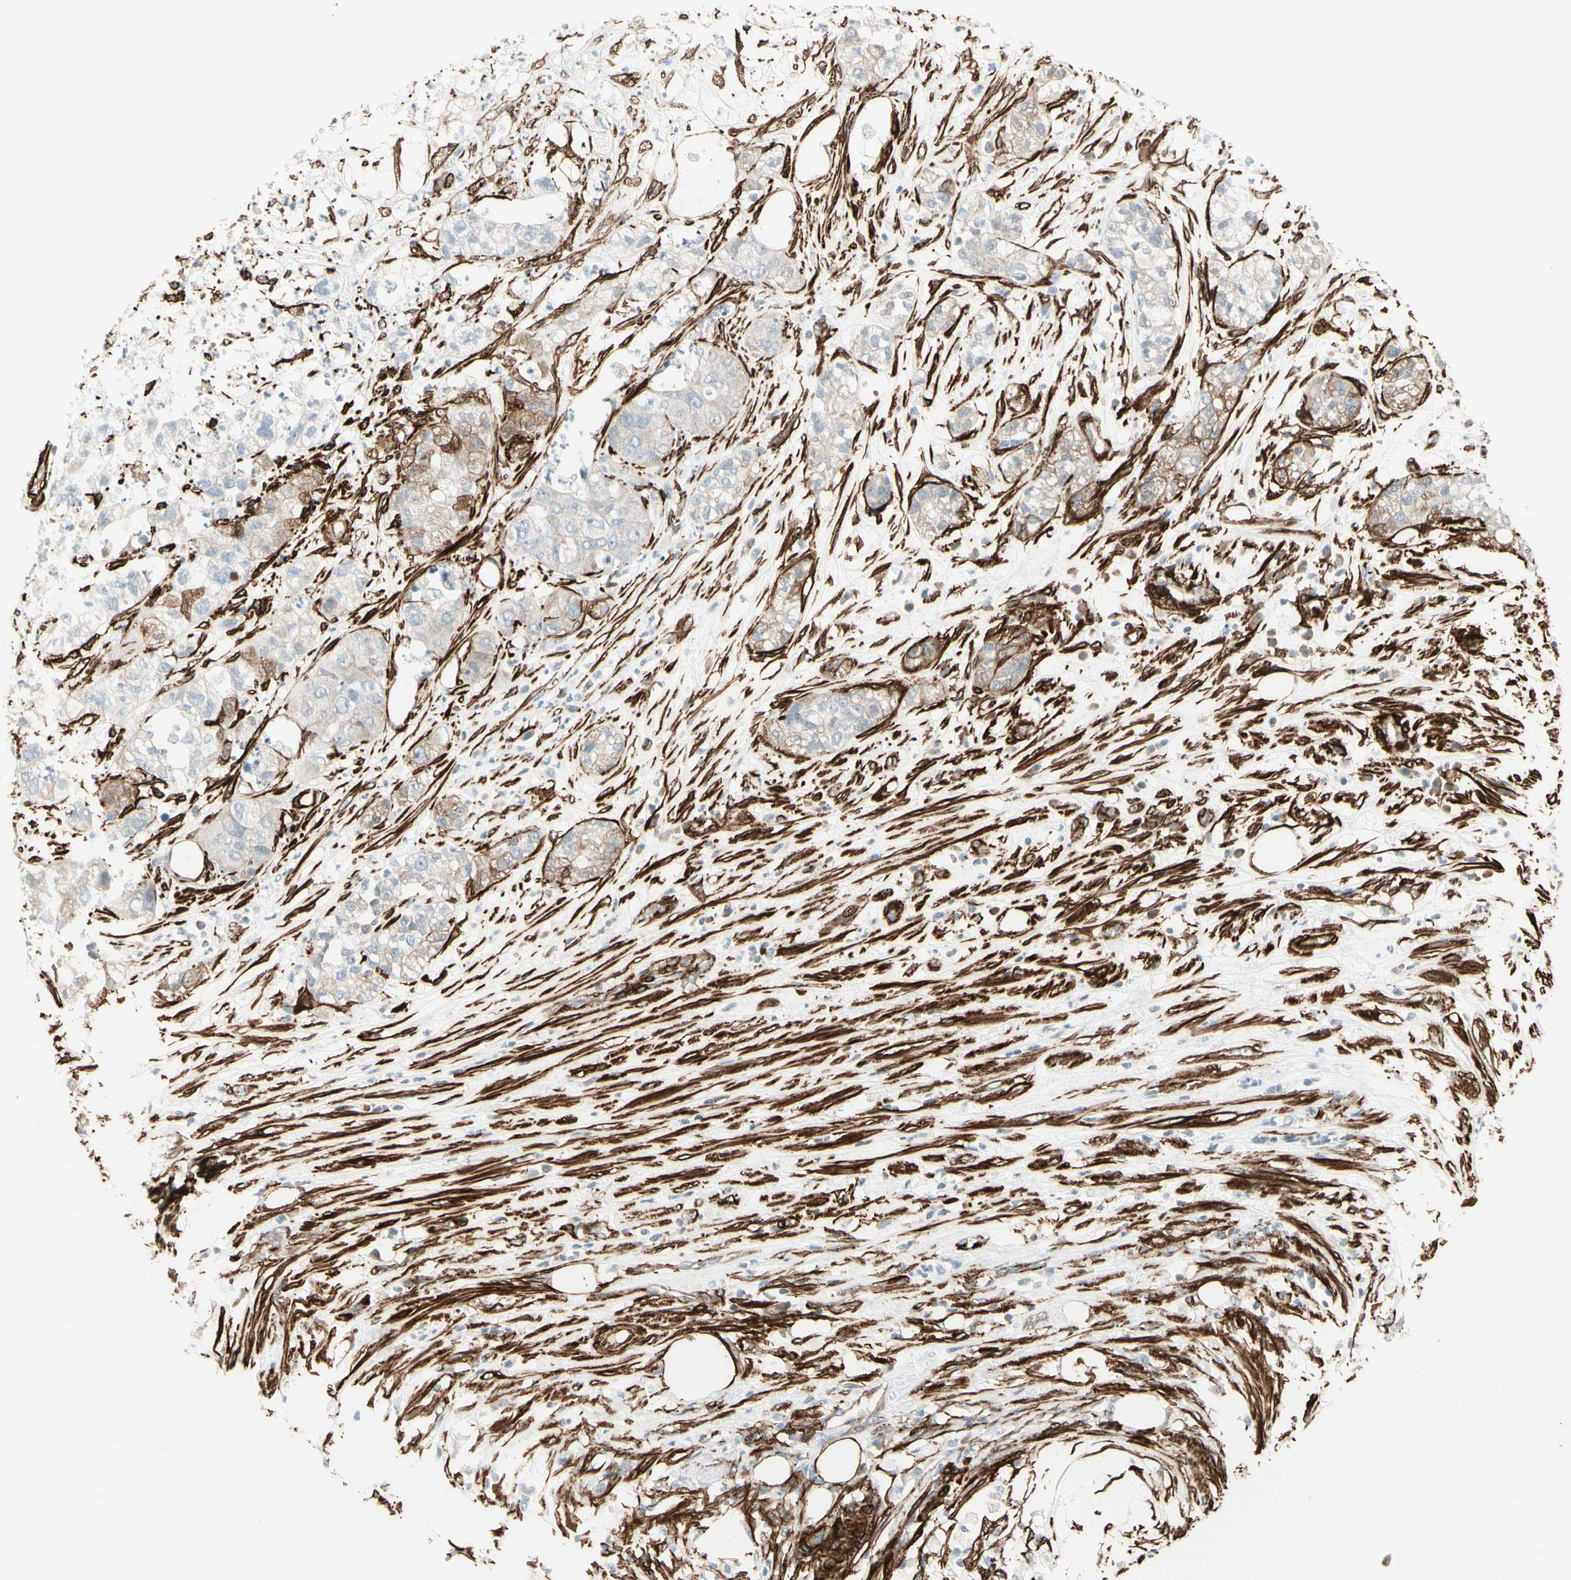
{"staining": {"intensity": "weak", "quantity": "25%-75%", "location": "cytoplasmic/membranous"}, "tissue": "pancreatic cancer", "cell_type": "Tumor cells", "image_type": "cancer", "snomed": [{"axis": "morphology", "description": "Adenocarcinoma, NOS"}, {"axis": "topography", "description": "Pancreas"}], "caption": "Brown immunohistochemical staining in human pancreatic cancer reveals weak cytoplasmic/membranous staining in approximately 25%-75% of tumor cells.", "gene": "CALD1", "patient": {"sex": "female", "age": 78}}